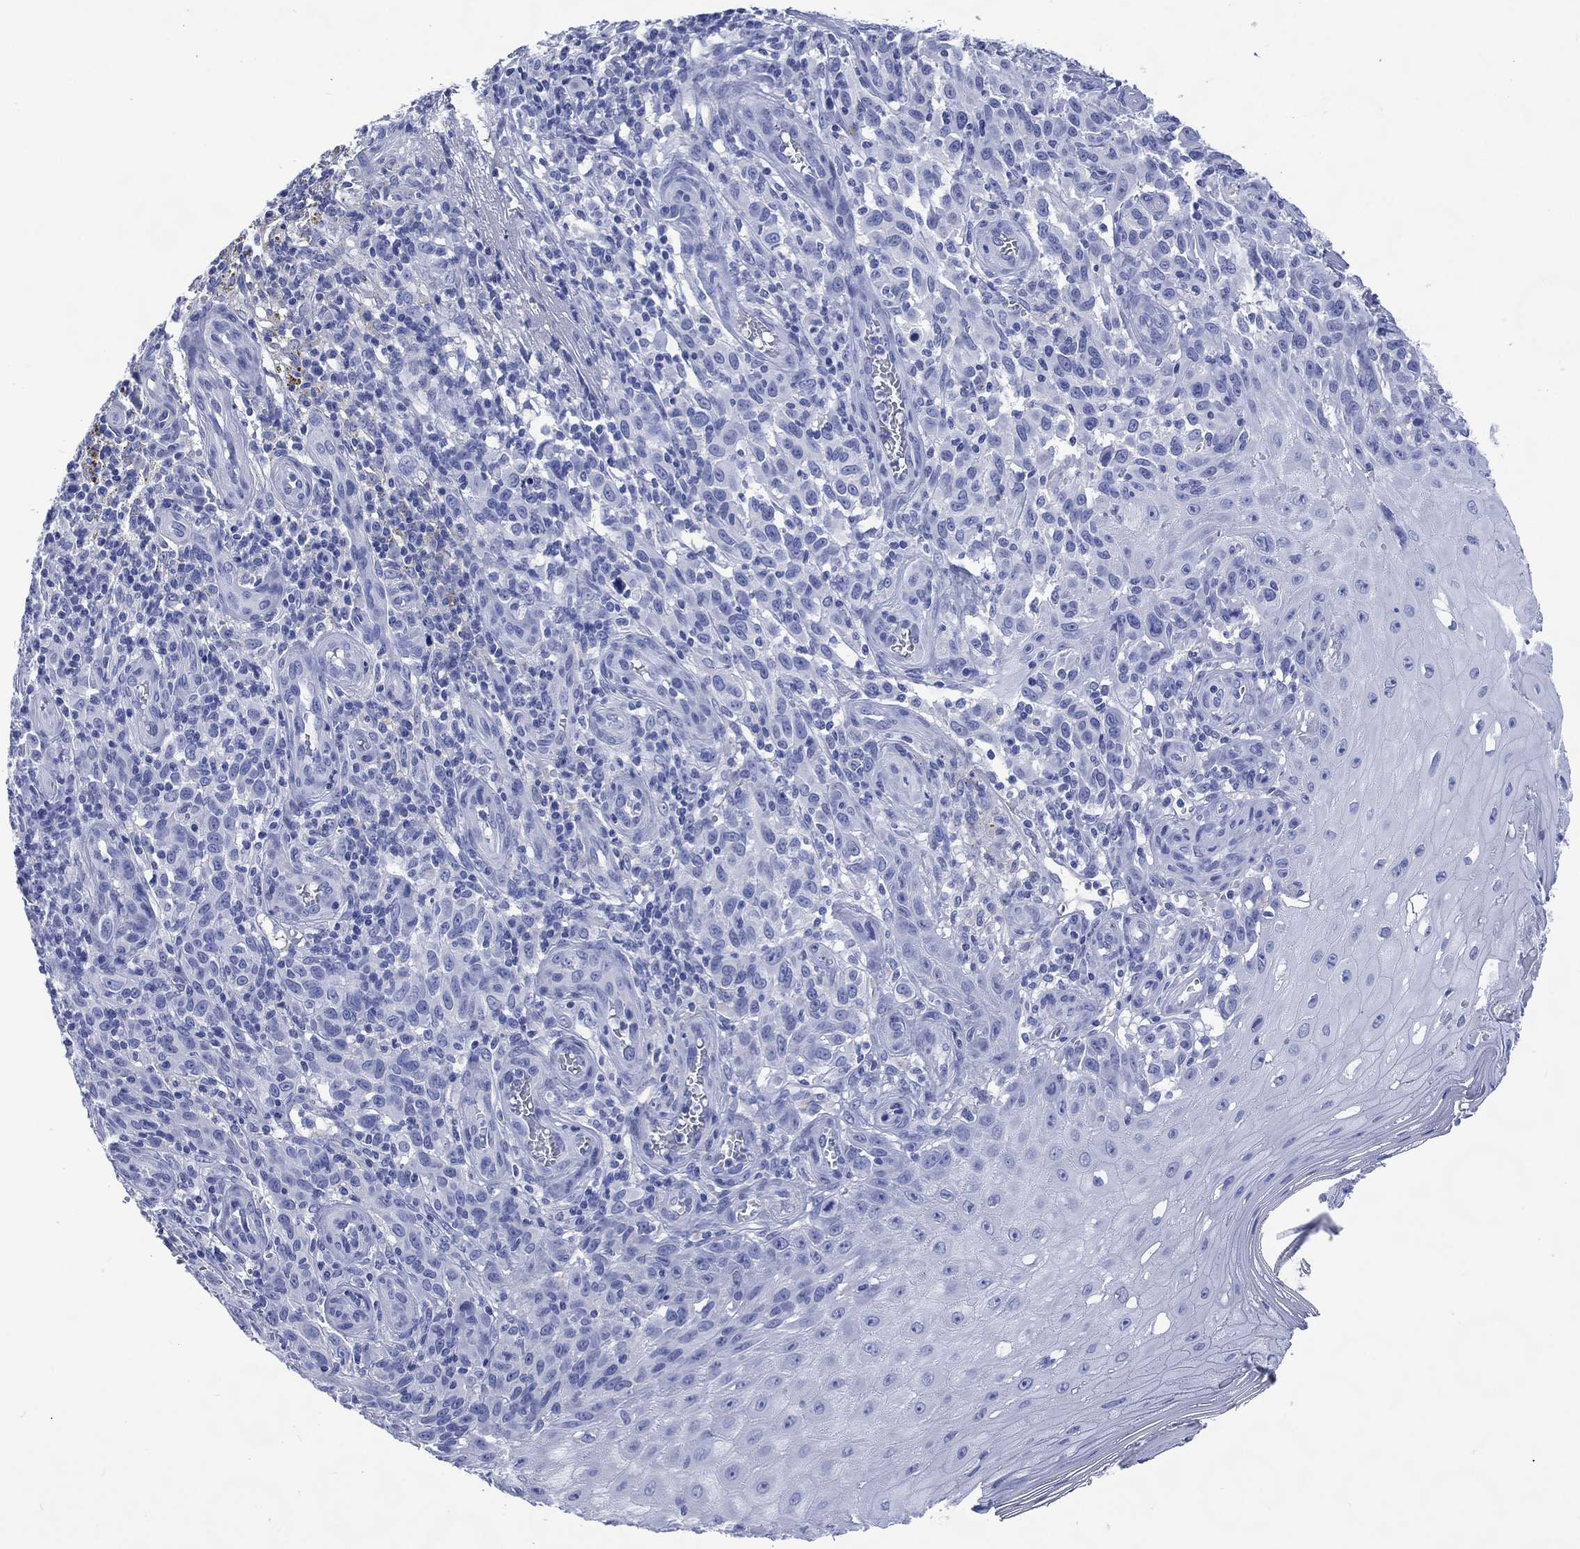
{"staining": {"intensity": "negative", "quantity": "none", "location": "none"}, "tissue": "melanoma", "cell_type": "Tumor cells", "image_type": "cancer", "snomed": [{"axis": "morphology", "description": "Malignant melanoma, NOS"}, {"axis": "topography", "description": "Skin"}], "caption": "There is no significant expression in tumor cells of melanoma.", "gene": "SHCBP1L", "patient": {"sex": "female", "age": 53}}